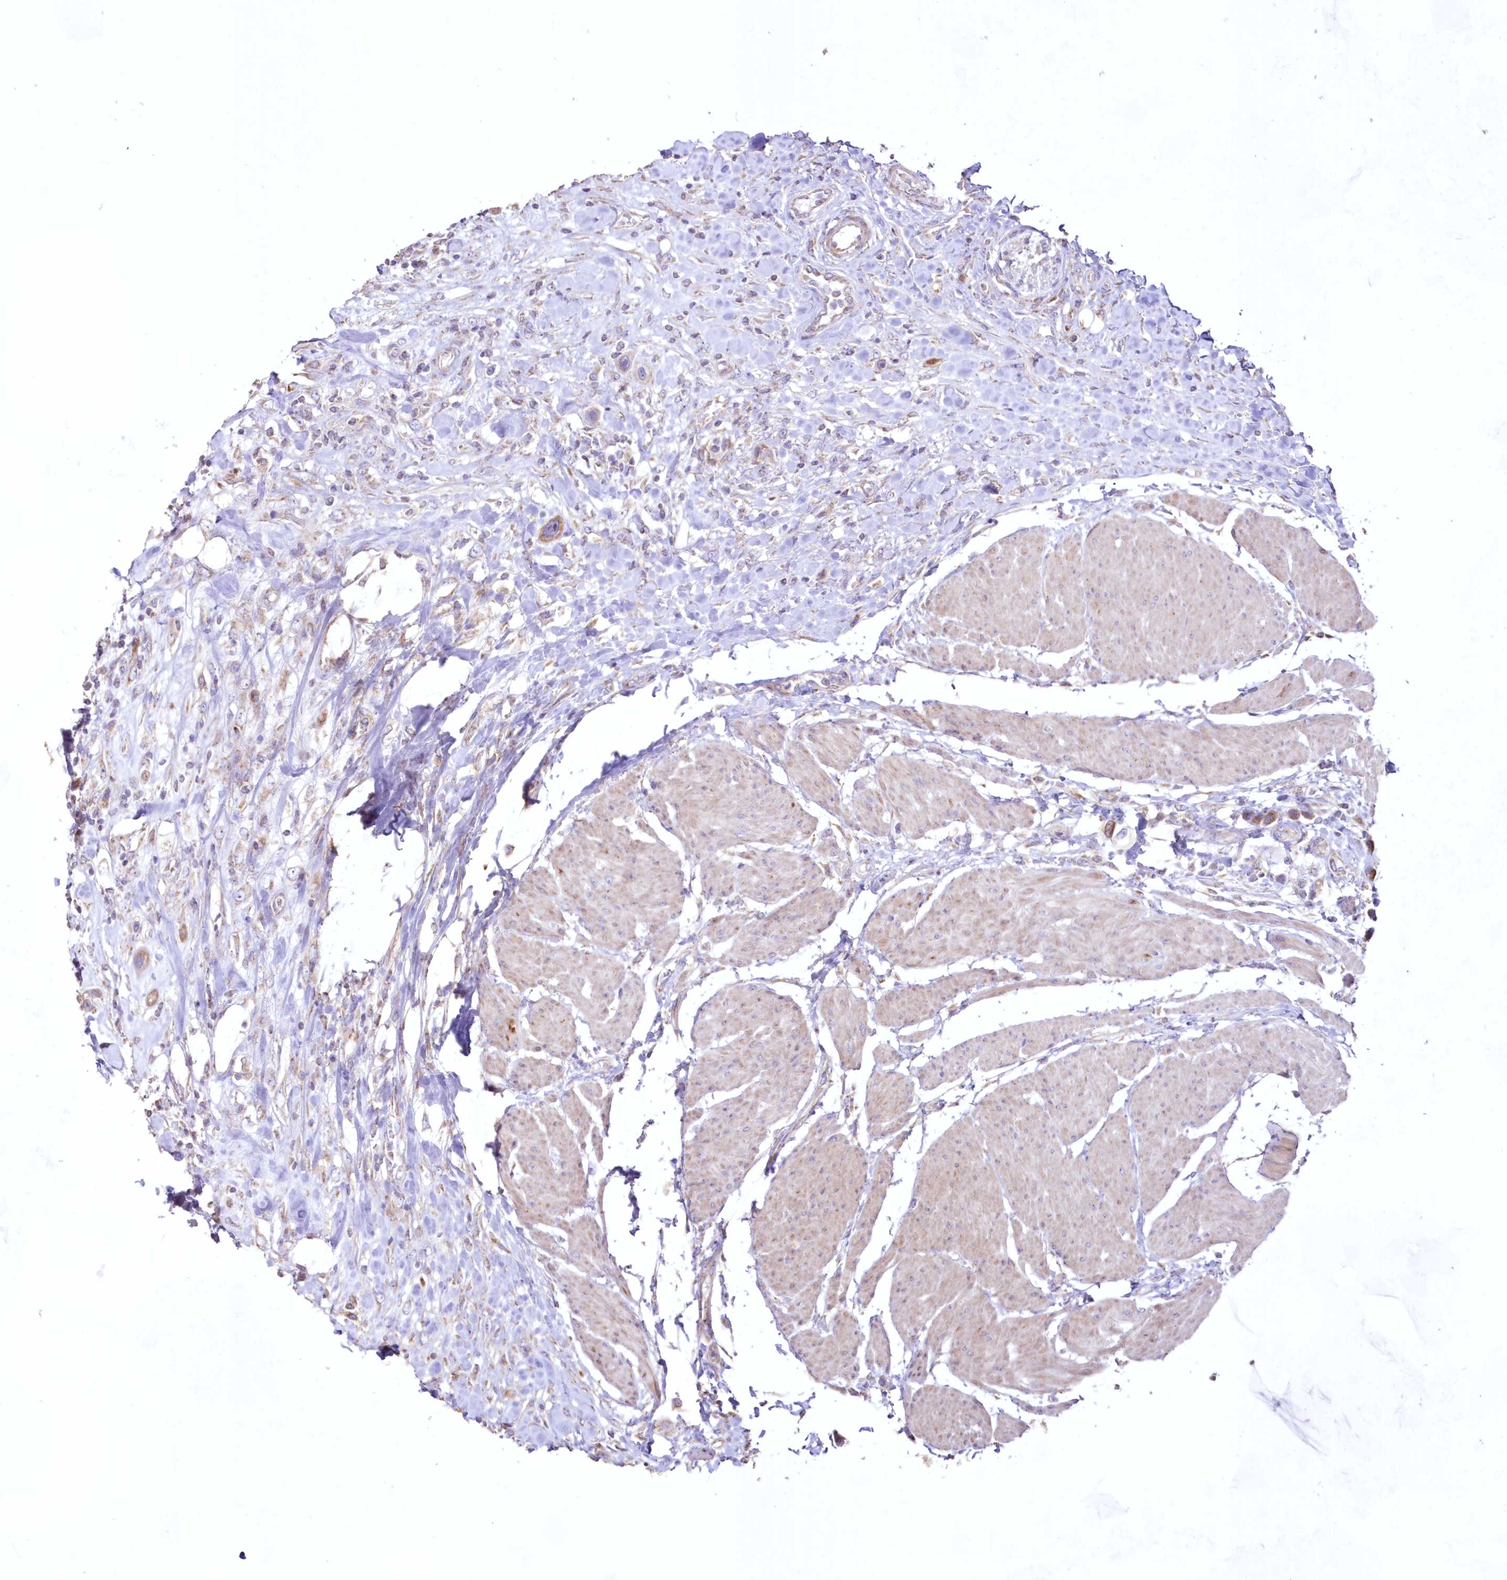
{"staining": {"intensity": "weak", "quantity": "<25%", "location": "cytoplasmic/membranous"}, "tissue": "urothelial cancer", "cell_type": "Tumor cells", "image_type": "cancer", "snomed": [{"axis": "morphology", "description": "Urothelial carcinoma, High grade"}, {"axis": "topography", "description": "Urinary bladder"}], "caption": "IHC of urothelial cancer shows no positivity in tumor cells.", "gene": "HADHB", "patient": {"sex": "male", "age": 50}}